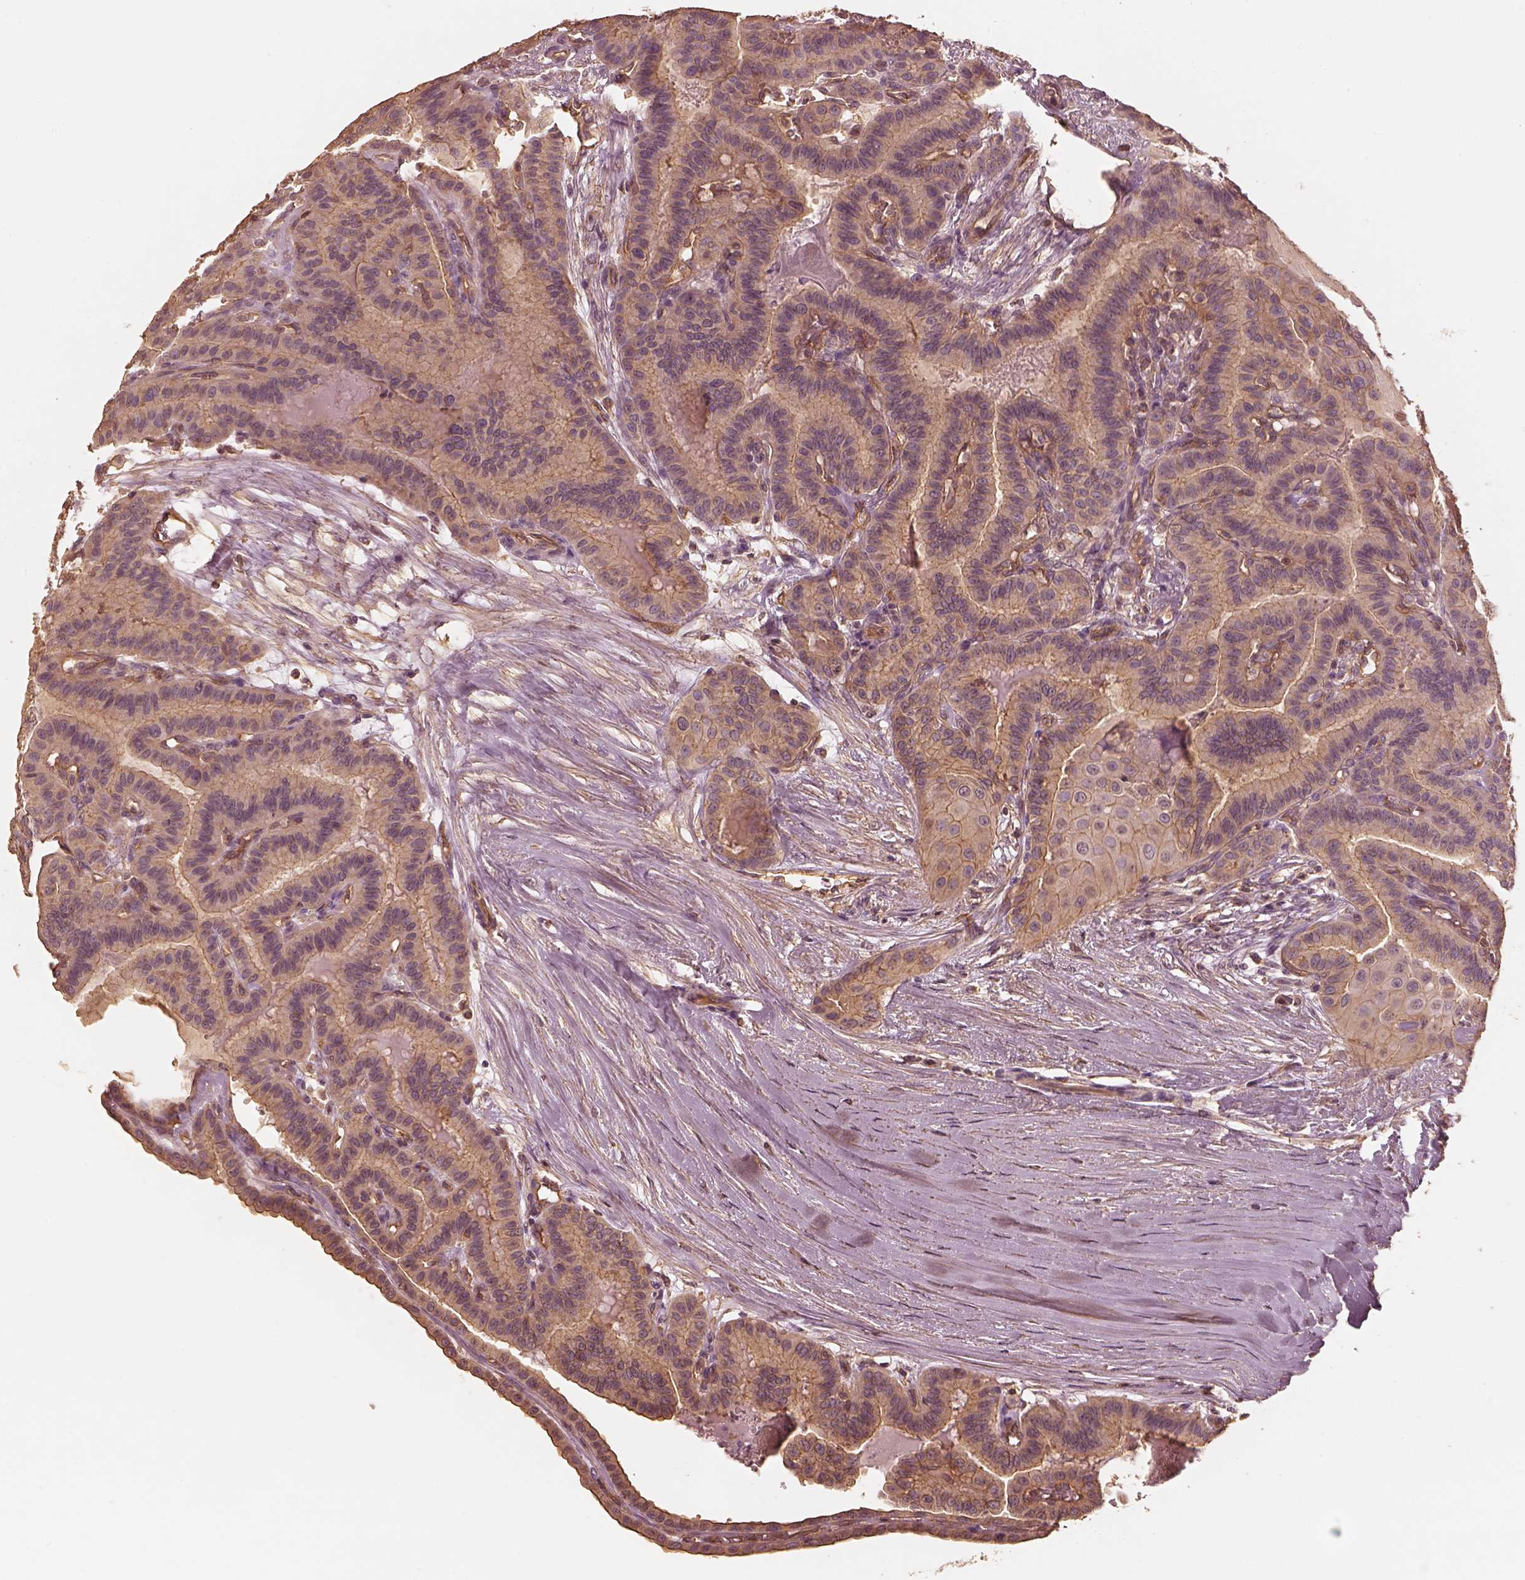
{"staining": {"intensity": "moderate", "quantity": ">75%", "location": "cytoplasmic/membranous"}, "tissue": "thyroid cancer", "cell_type": "Tumor cells", "image_type": "cancer", "snomed": [{"axis": "morphology", "description": "Papillary adenocarcinoma, NOS"}, {"axis": "topography", "description": "Thyroid gland"}], "caption": "Immunohistochemistry of human thyroid papillary adenocarcinoma demonstrates medium levels of moderate cytoplasmic/membranous staining in approximately >75% of tumor cells.", "gene": "WDR7", "patient": {"sex": "male", "age": 87}}